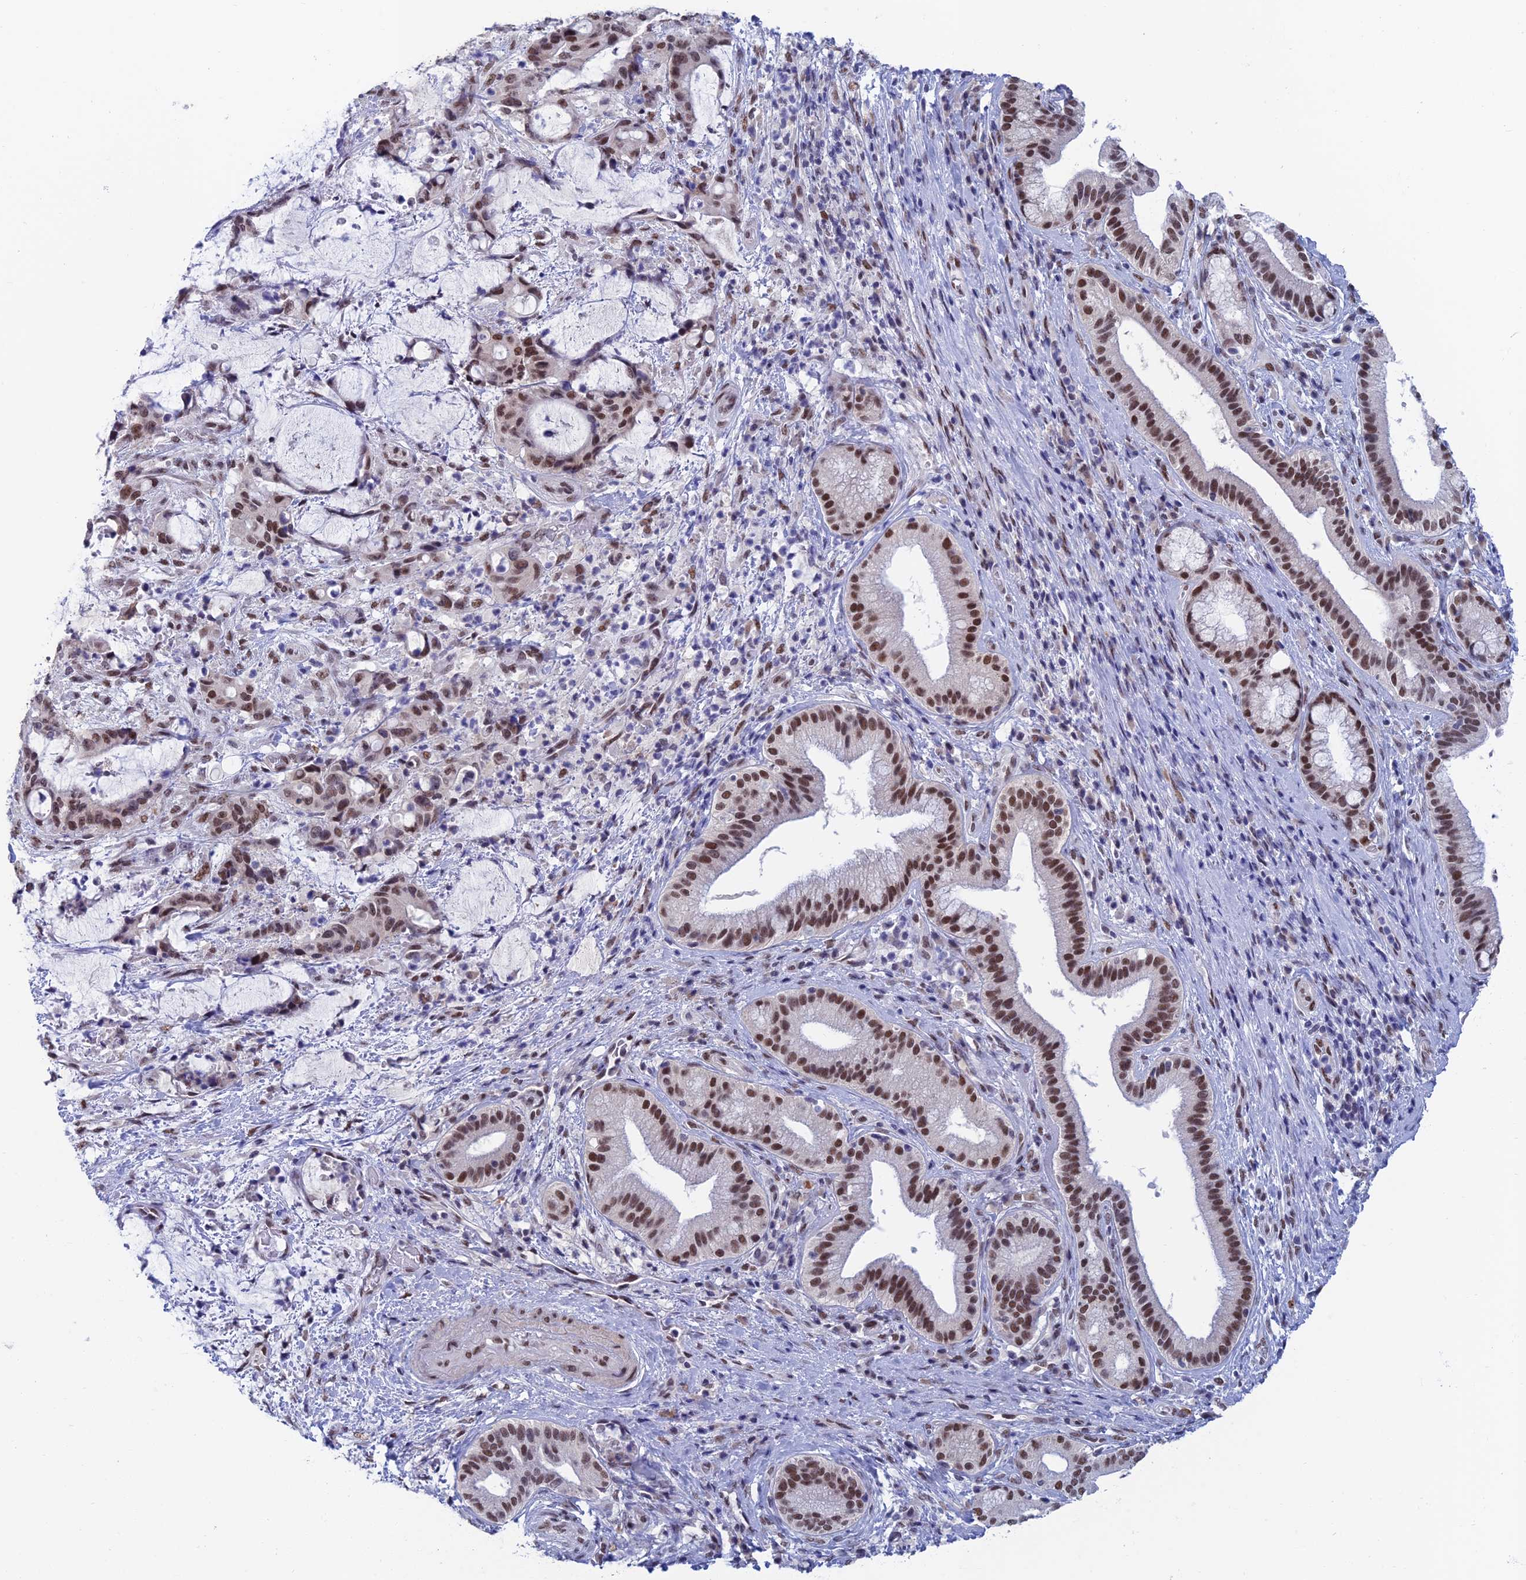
{"staining": {"intensity": "moderate", "quantity": ">75%", "location": "nuclear"}, "tissue": "liver cancer", "cell_type": "Tumor cells", "image_type": "cancer", "snomed": [{"axis": "morphology", "description": "Normal tissue, NOS"}, {"axis": "morphology", "description": "Cholangiocarcinoma"}, {"axis": "topography", "description": "Liver"}, {"axis": "topography", "description": "Peripheral nerve tissue"}], "caption": "Cholangiocarcinoma (liver) tissue shows moderate nuclear staining in about >75% of tumor cells", "gene": "NABP2", "patient": {"sex": "female", "age": 73}}